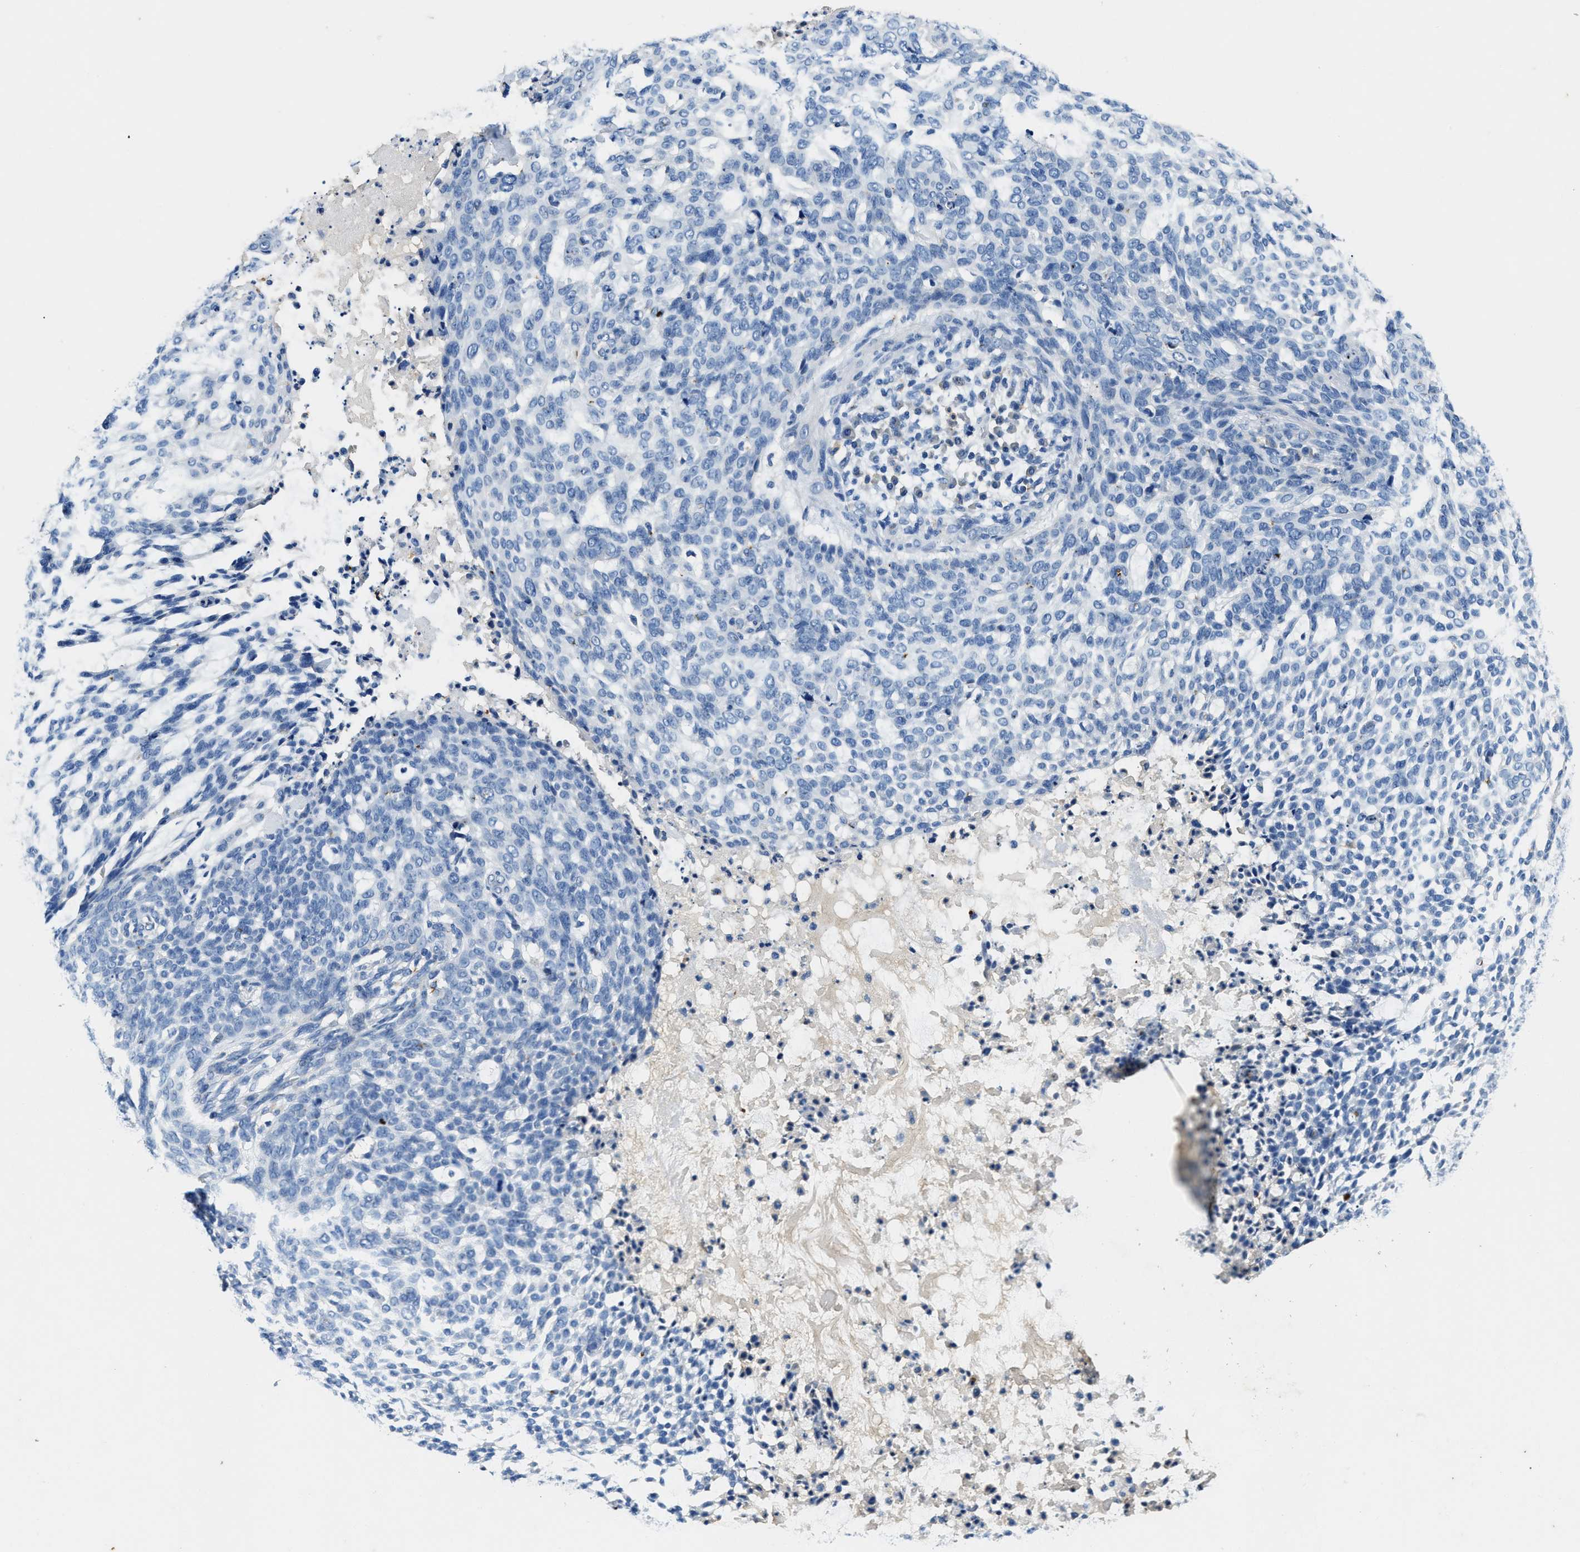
{"staining": {"intensity": "negative", "quantity": "none", "location": "none"}, "tissue": "skin cancer", "cell_type": "Tumor cells", "image_type": "cancer", "snomed": [{"axis": "morphology", "description": "Basal cell carcinoma"}, {"axis": "topography", "description": "Skin"}], "caption": "DAB (3,3'-diaminobenzidine) immunohistochemical staining of basal cell carcinoma (skin) displays no significant expression in tumor cells. The staining is performed using DAB brown chromogen with nuclei counter-stained in using hematoxylin.", "gene": "SLC25A25", "patient": {"sex": "female", "age": 64}}